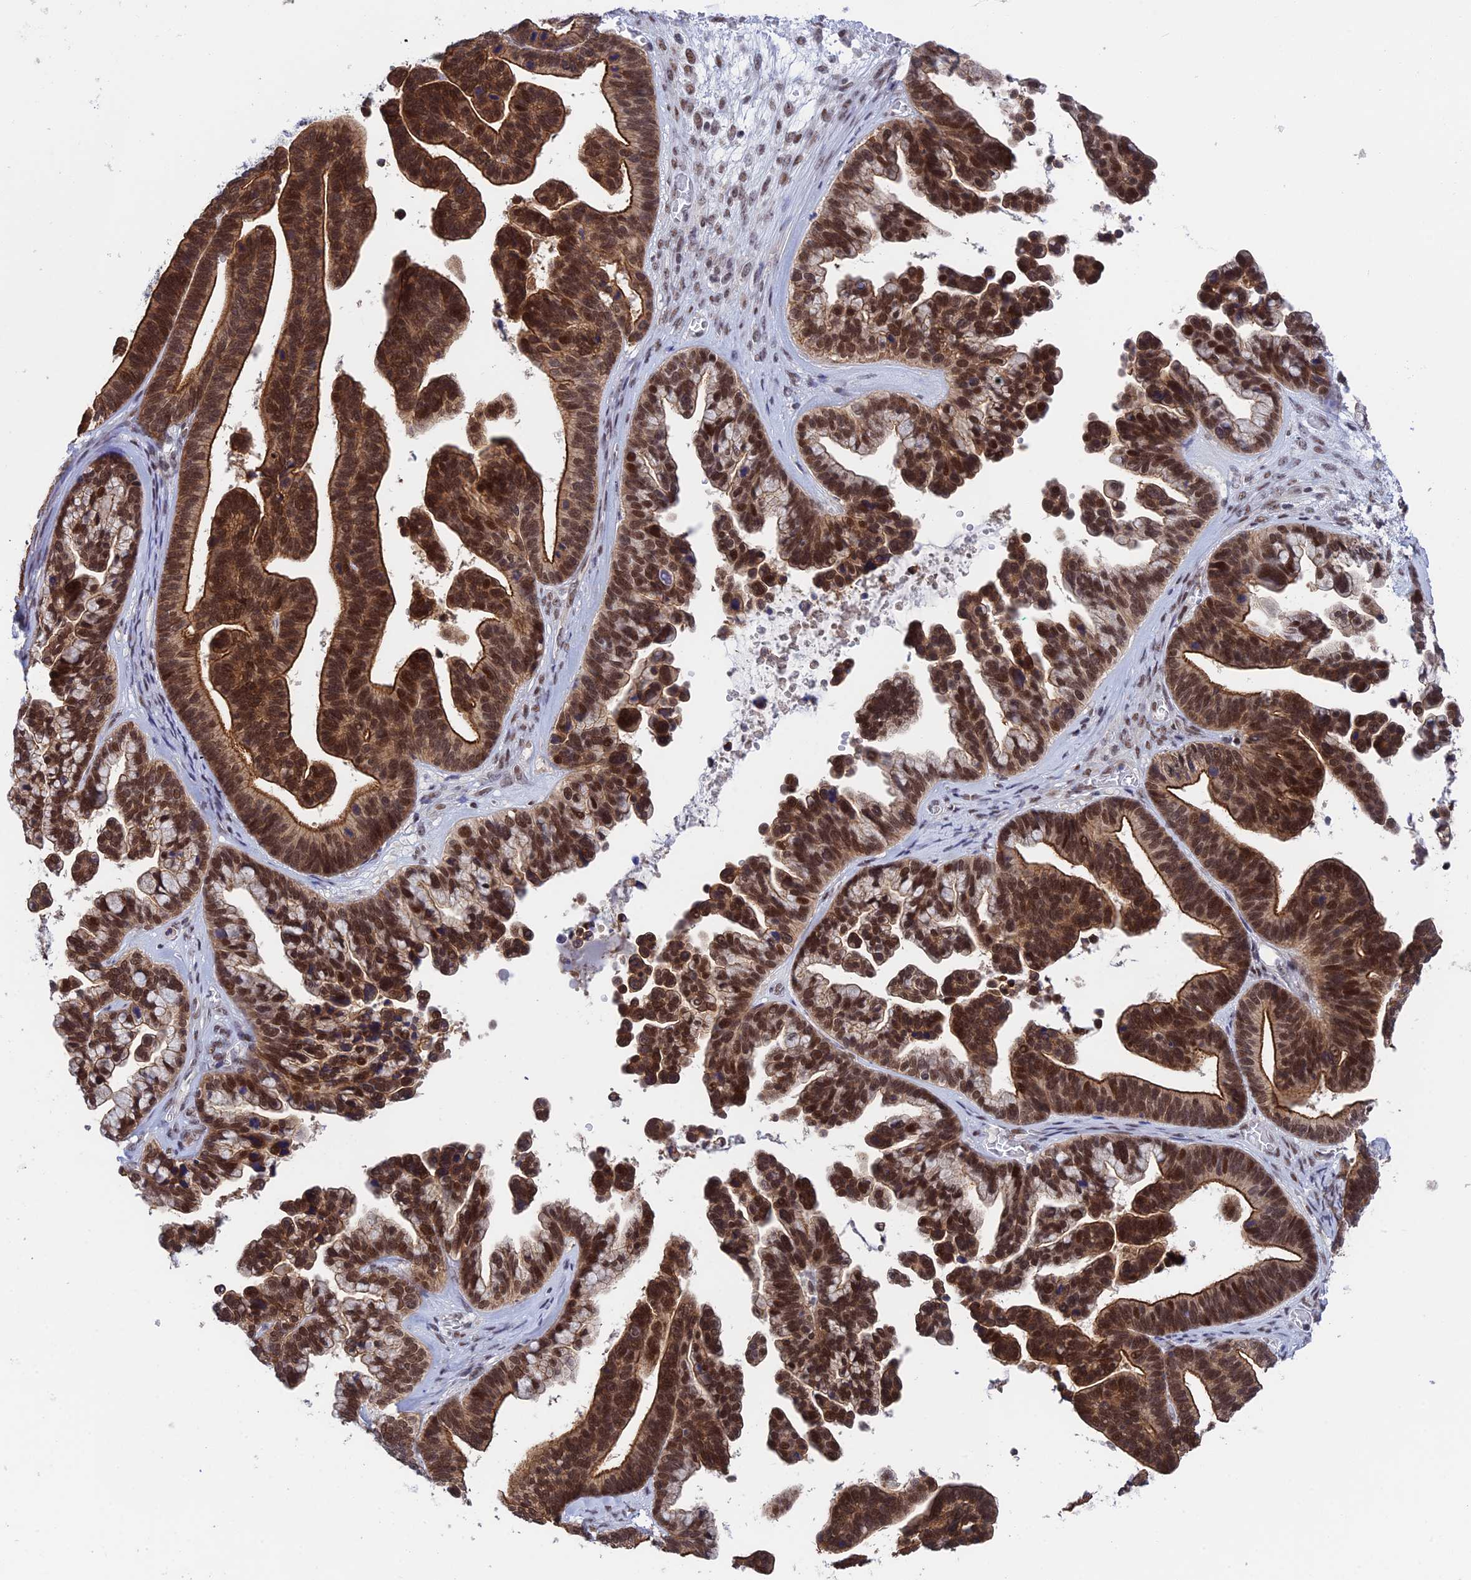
{"staining": {"intensity": "strong", "quantity": ">75%", "location": "cytoplasmic/membranous,nuclear"}, "tissue": "ovarian cancer", "cell_type": "Tumor cells", "image_type": "cancer", "snomed": [{"axis": "morphology", "description": "Cystadenocarcinoma, serous, NOS"}, {"axis": "topography", "description": "Ovary"}], "caption": "Ovarian cancer tissue displays strong cytoplasmic/membranous and nuclear positivity in about >75% of tumor cells The staining is performed using DAB (3,3'-diaminobenzidine) brown chromogen to label protein expression. The nuclei are counter-stained blue using hematoxylin.", "gene": "TCEA1", "patient": {"sex": "female", "age": 56}}